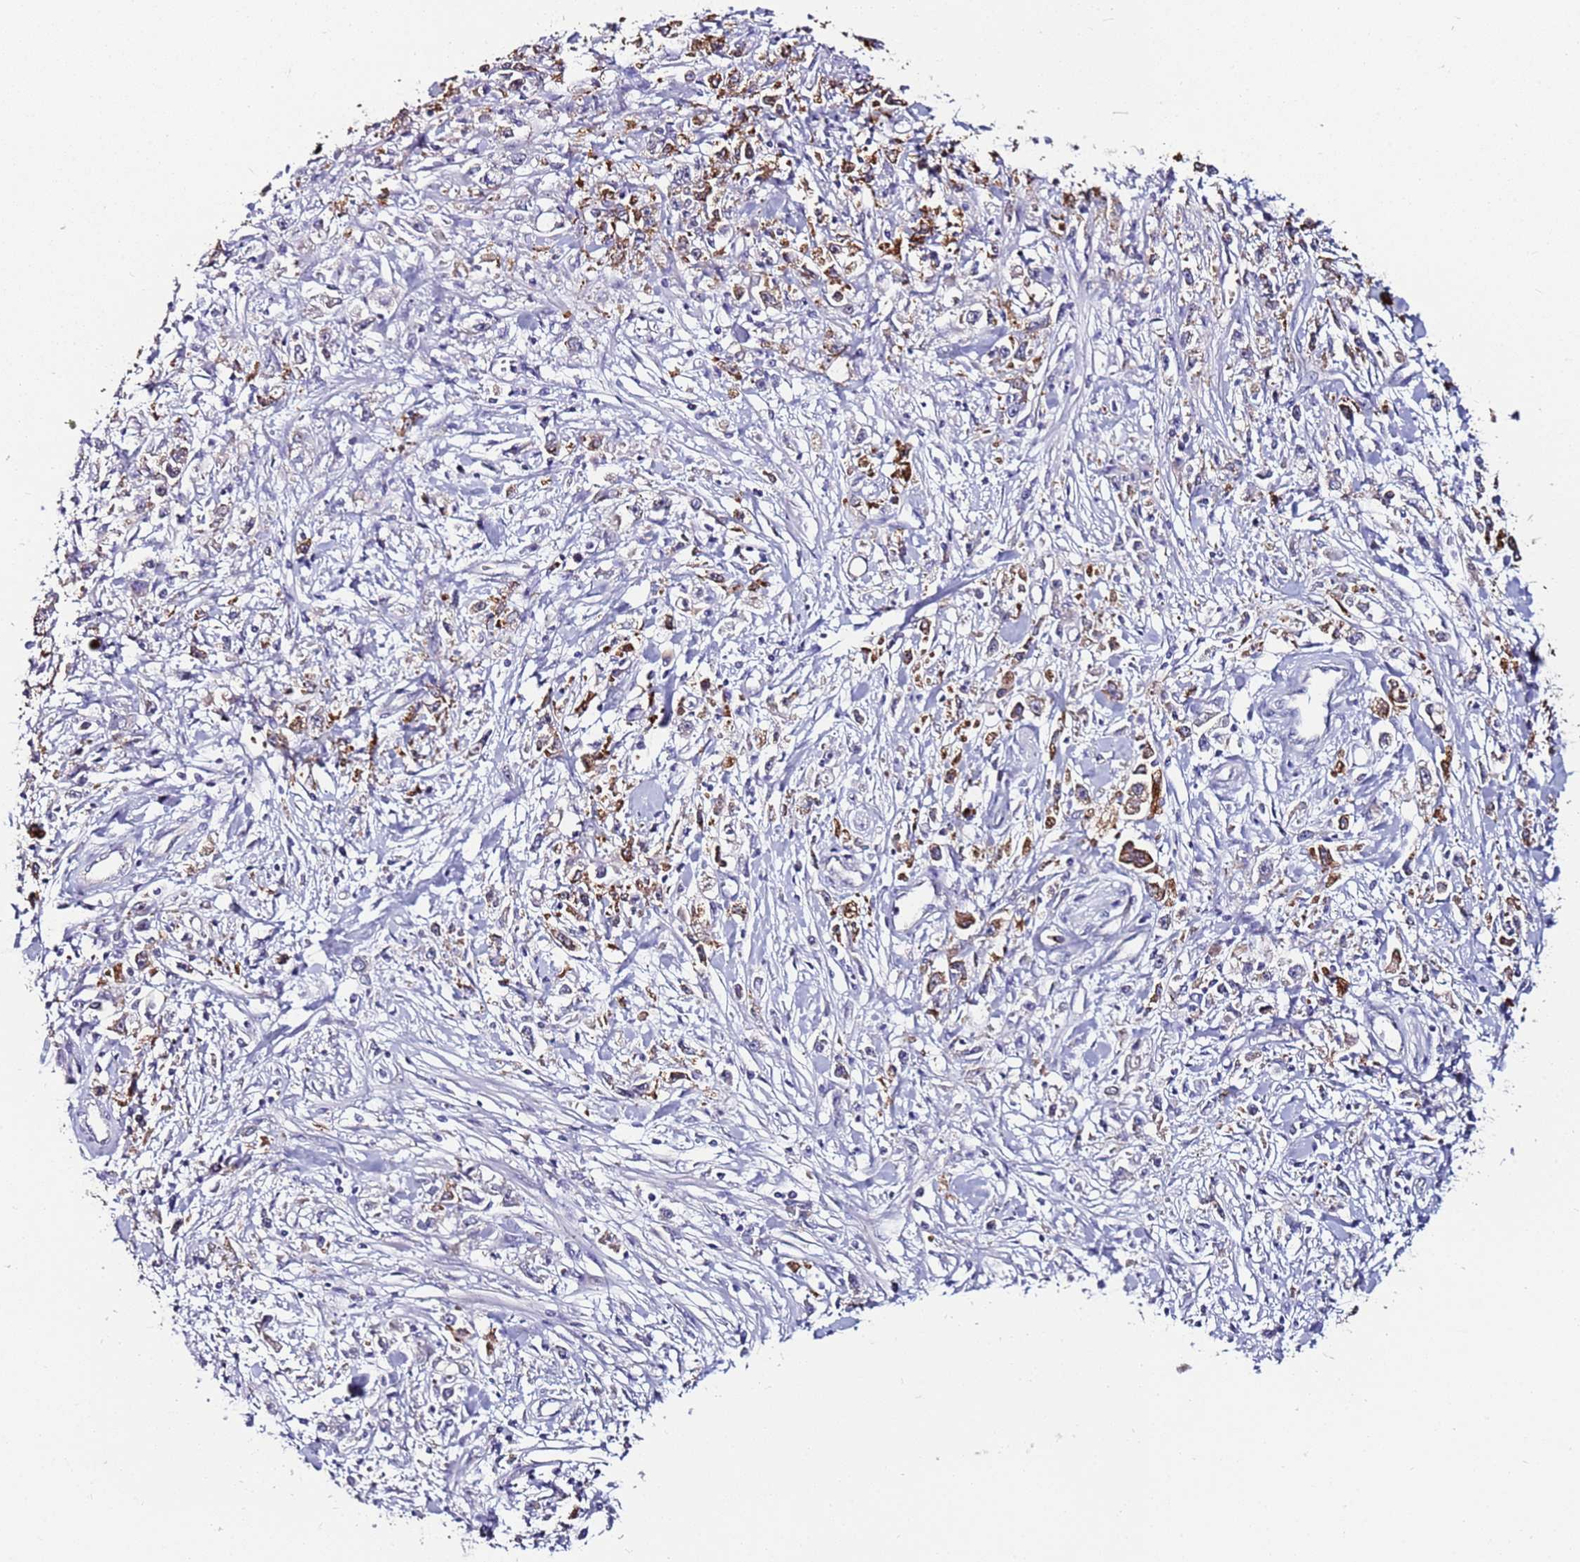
{"staining": {"intensity": "moderate", "quantity": ">75%", "location": "cytoplasmic/membranous"}, "tissue": "stomach cancer", "cell_type": "Tumor cells", "image_type": "cancer", "snomed": [{"axis": "morphology", "description": "Adenocarcinoma, NOS"}, {"axis": "topography", "description": "Stomach"}], "caption": "Approximately >75% of tumor cells in human adenocarcinoma (stomach) reveal moderate cytoplasmic/membranous protein expression as visualized by brown immunohistochemical staining.", "gene": "SRRM5", "patient": {"sex": "female", "age": 59}}